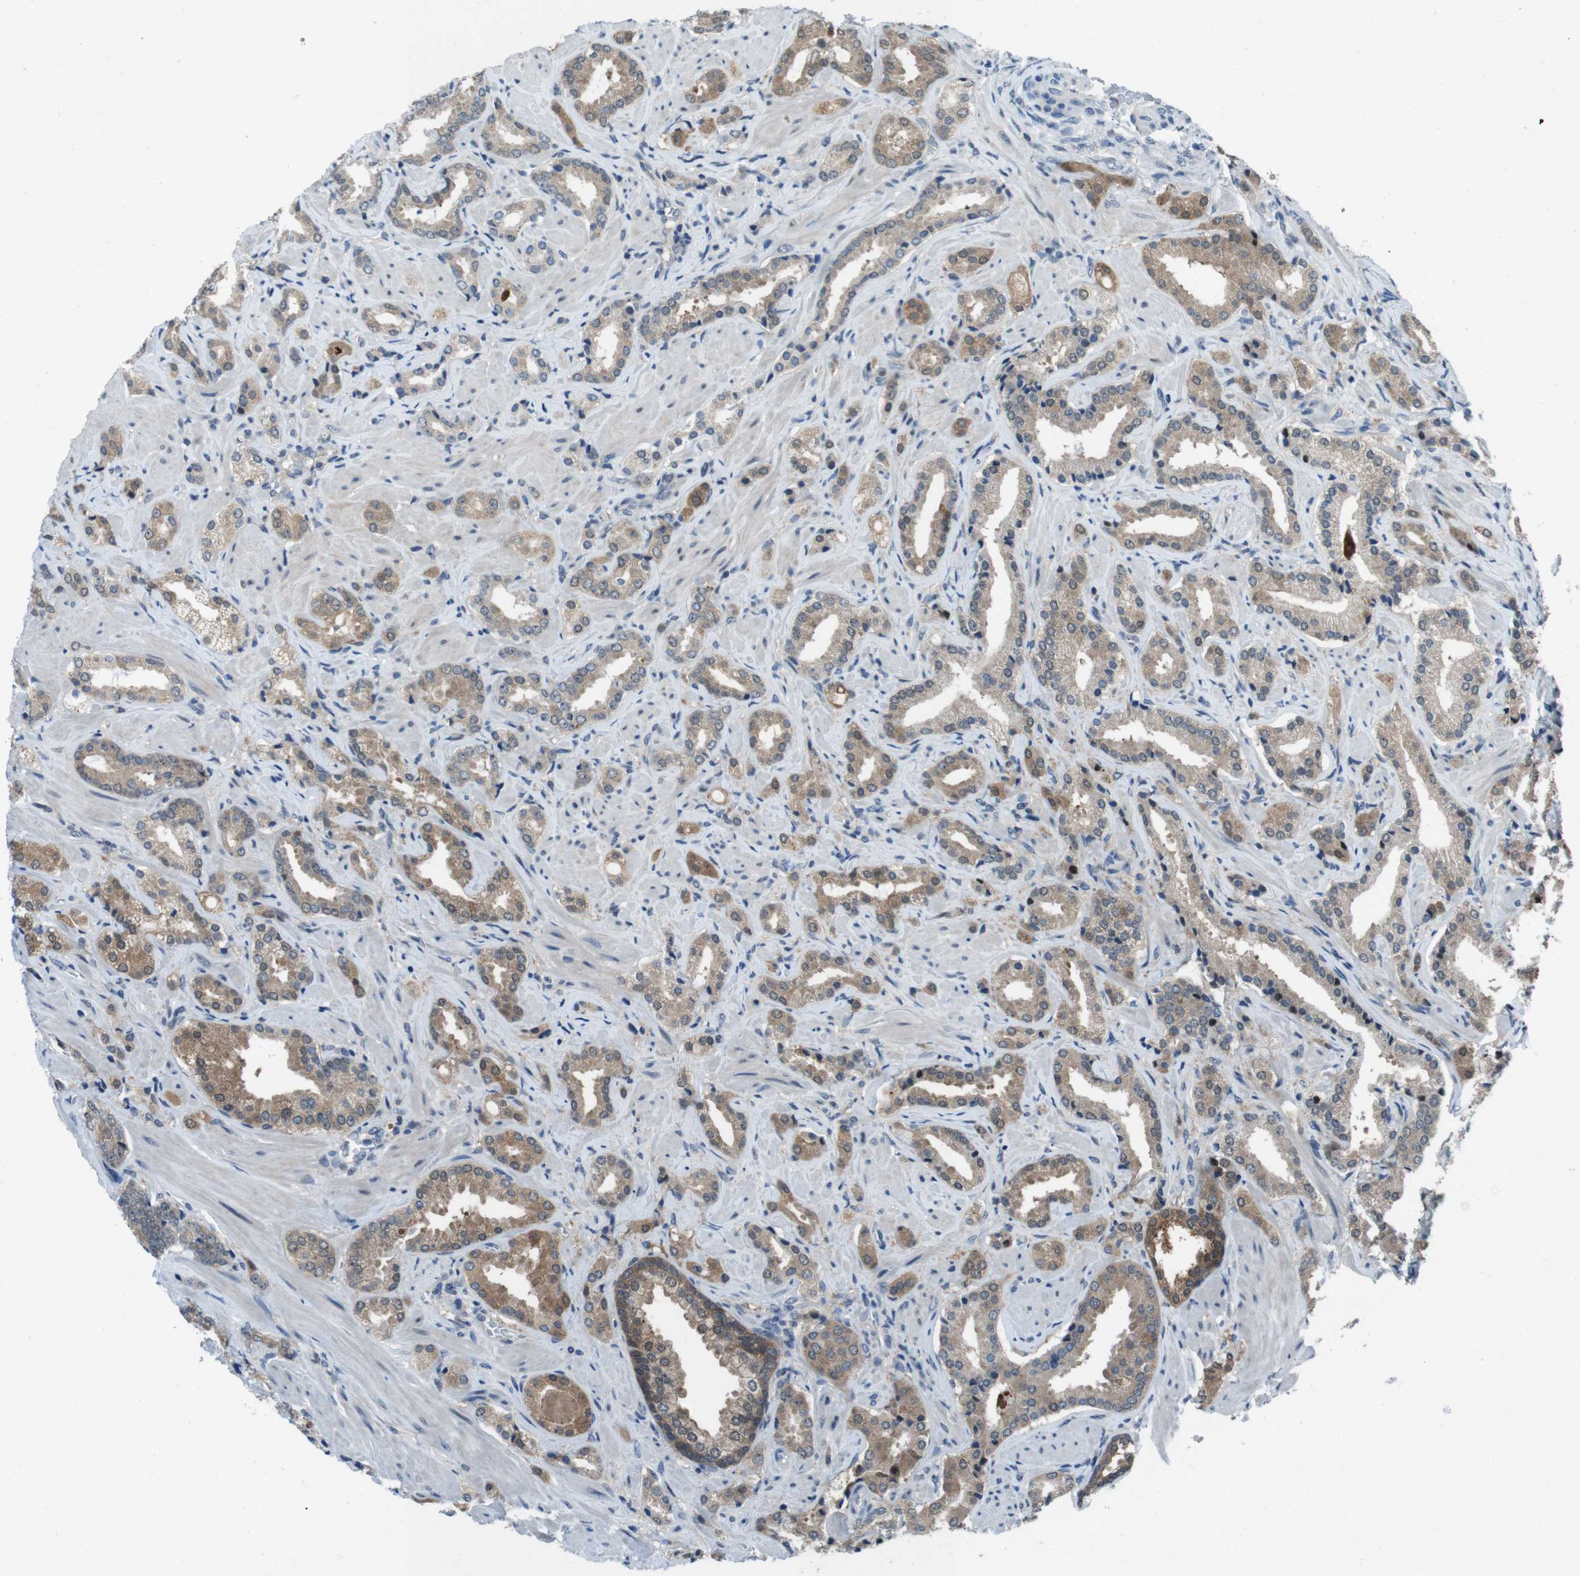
{"staining": {"intensity": "weak", "quantity": ">75%", "location": "cytoplasmic/membranous"}, "tissue": "prostate cancer", "cell_type": "Tumor cells", "image_type": "cancer", "snomed": [{"axis": "morphology", "description": "Adenocarcinoma, High grade"}, {"axis": "topography", "description": "Prostate"}], "caption": "Immunohistochemistry (IHC) image of human adenocarcinoma (high-grade) (prostate) stained for a protein (brown), which displays low levels of weak cytoplasmic/membranous positivity in approximately >75% of tumor cells.", "gene": "LRP5", "patient": {"sex": "male", "age": 64}}